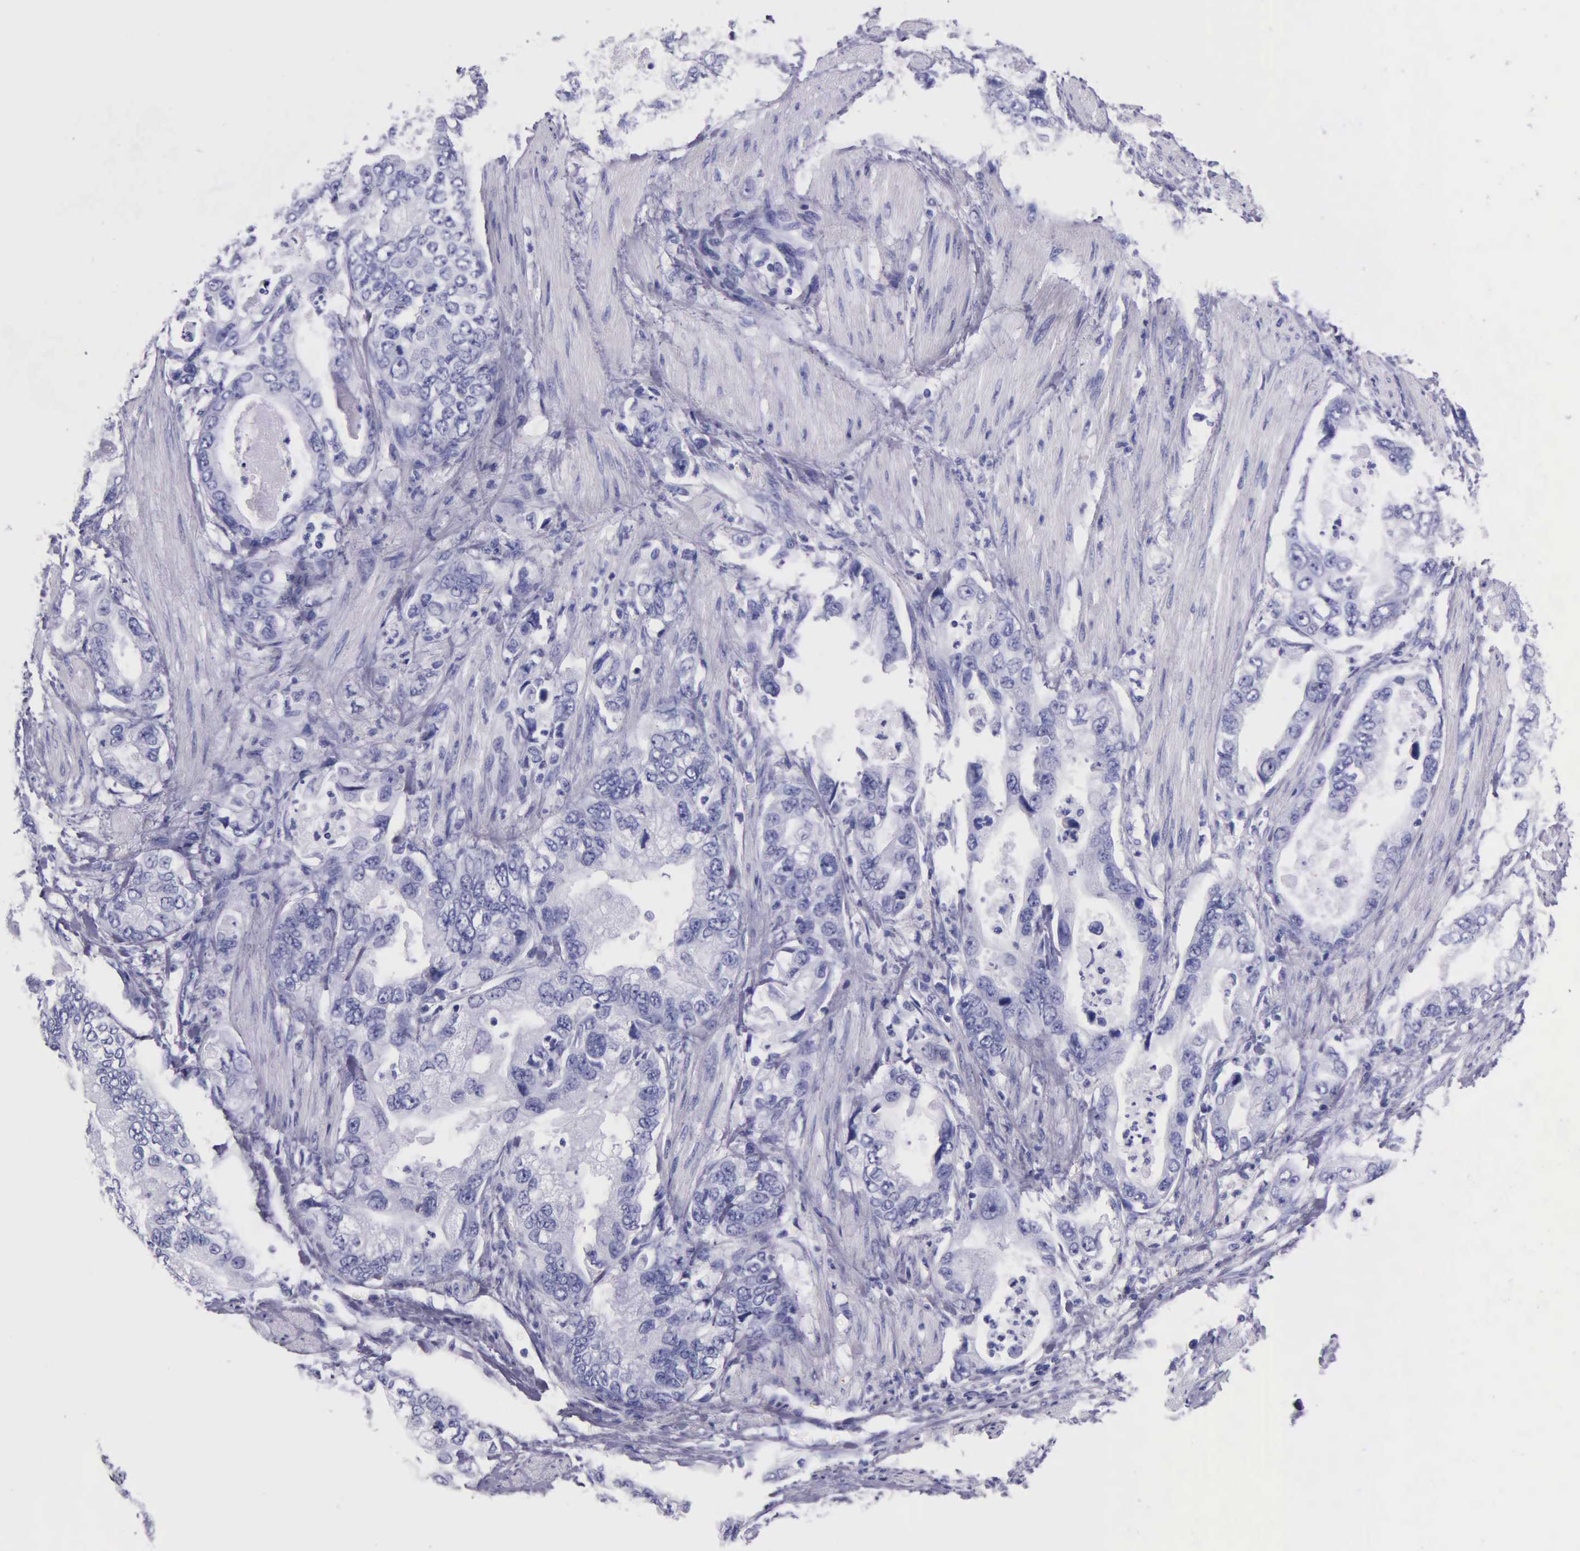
{"staining": {"intensity": "negative", "quantity": "none", "location": "none"}, "tissue": "stomach cancer", "cell_type": "Tumor cells", "image_type": "cancer", "snomed": [{"axis": "morphology", "description": "Adenocarcinoma, NOS"}, {"axis": "topography", "description": "Pancreas"}, {"axis": "topography", "description": "Stomach, upper"}], "caption": "Stomach adenocarcinoma was stained to show a protein in brown. There is no significant positivity in tumor cells.", "gene": "KLK3", "patient": {"sex": "male", "age": 77}}